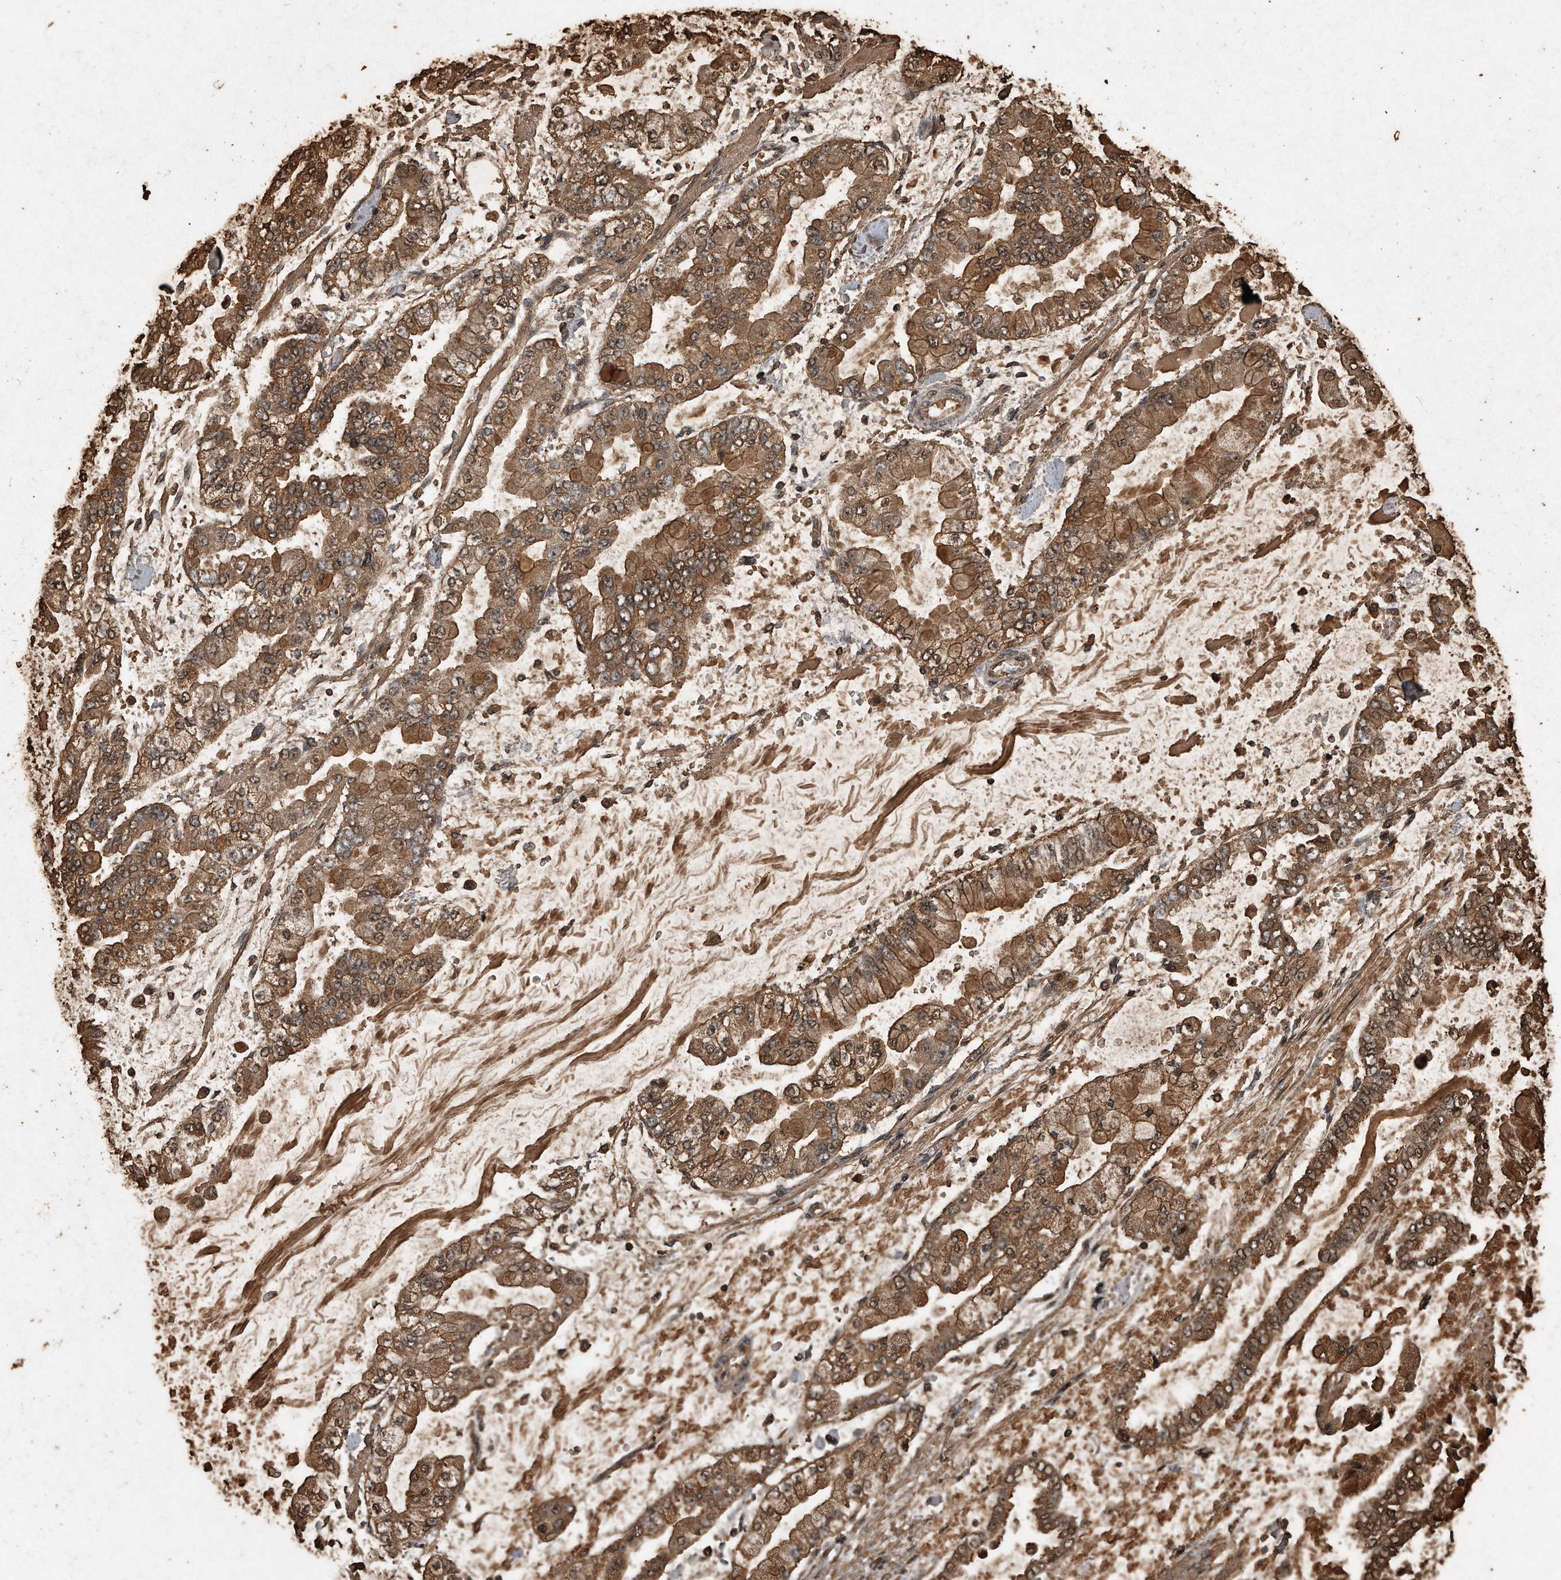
{"staining": {"intensity": "moderate", "quantity": ">75%", "location": "cytoplasmic/membranous"}, "tissue": "stomach cancer", "cell_type": "Tumor cells", "image_type": "cancer", "snomed": [{"axis": "morphology", "description": "Normal tissue, NOS"}, {"axis": "morphology", "description": "Adenocarcinoma, NOS"}, {"axis": "topography", "description": "Stomach, upper"}, {"axis": "topography", "description": "Stomach"}], "caption": "This micrograph exhibits stomach adenocarcinoma stained with immunohistochemistry (IHC) to label a protein in brown. The cytoplasmic/membranous of tumor cells show moderate positivity for the protein. Nuclei are counter-stained blue.", "gene": "CFLAR", "patient": {"sex": "male", "age": 76}}